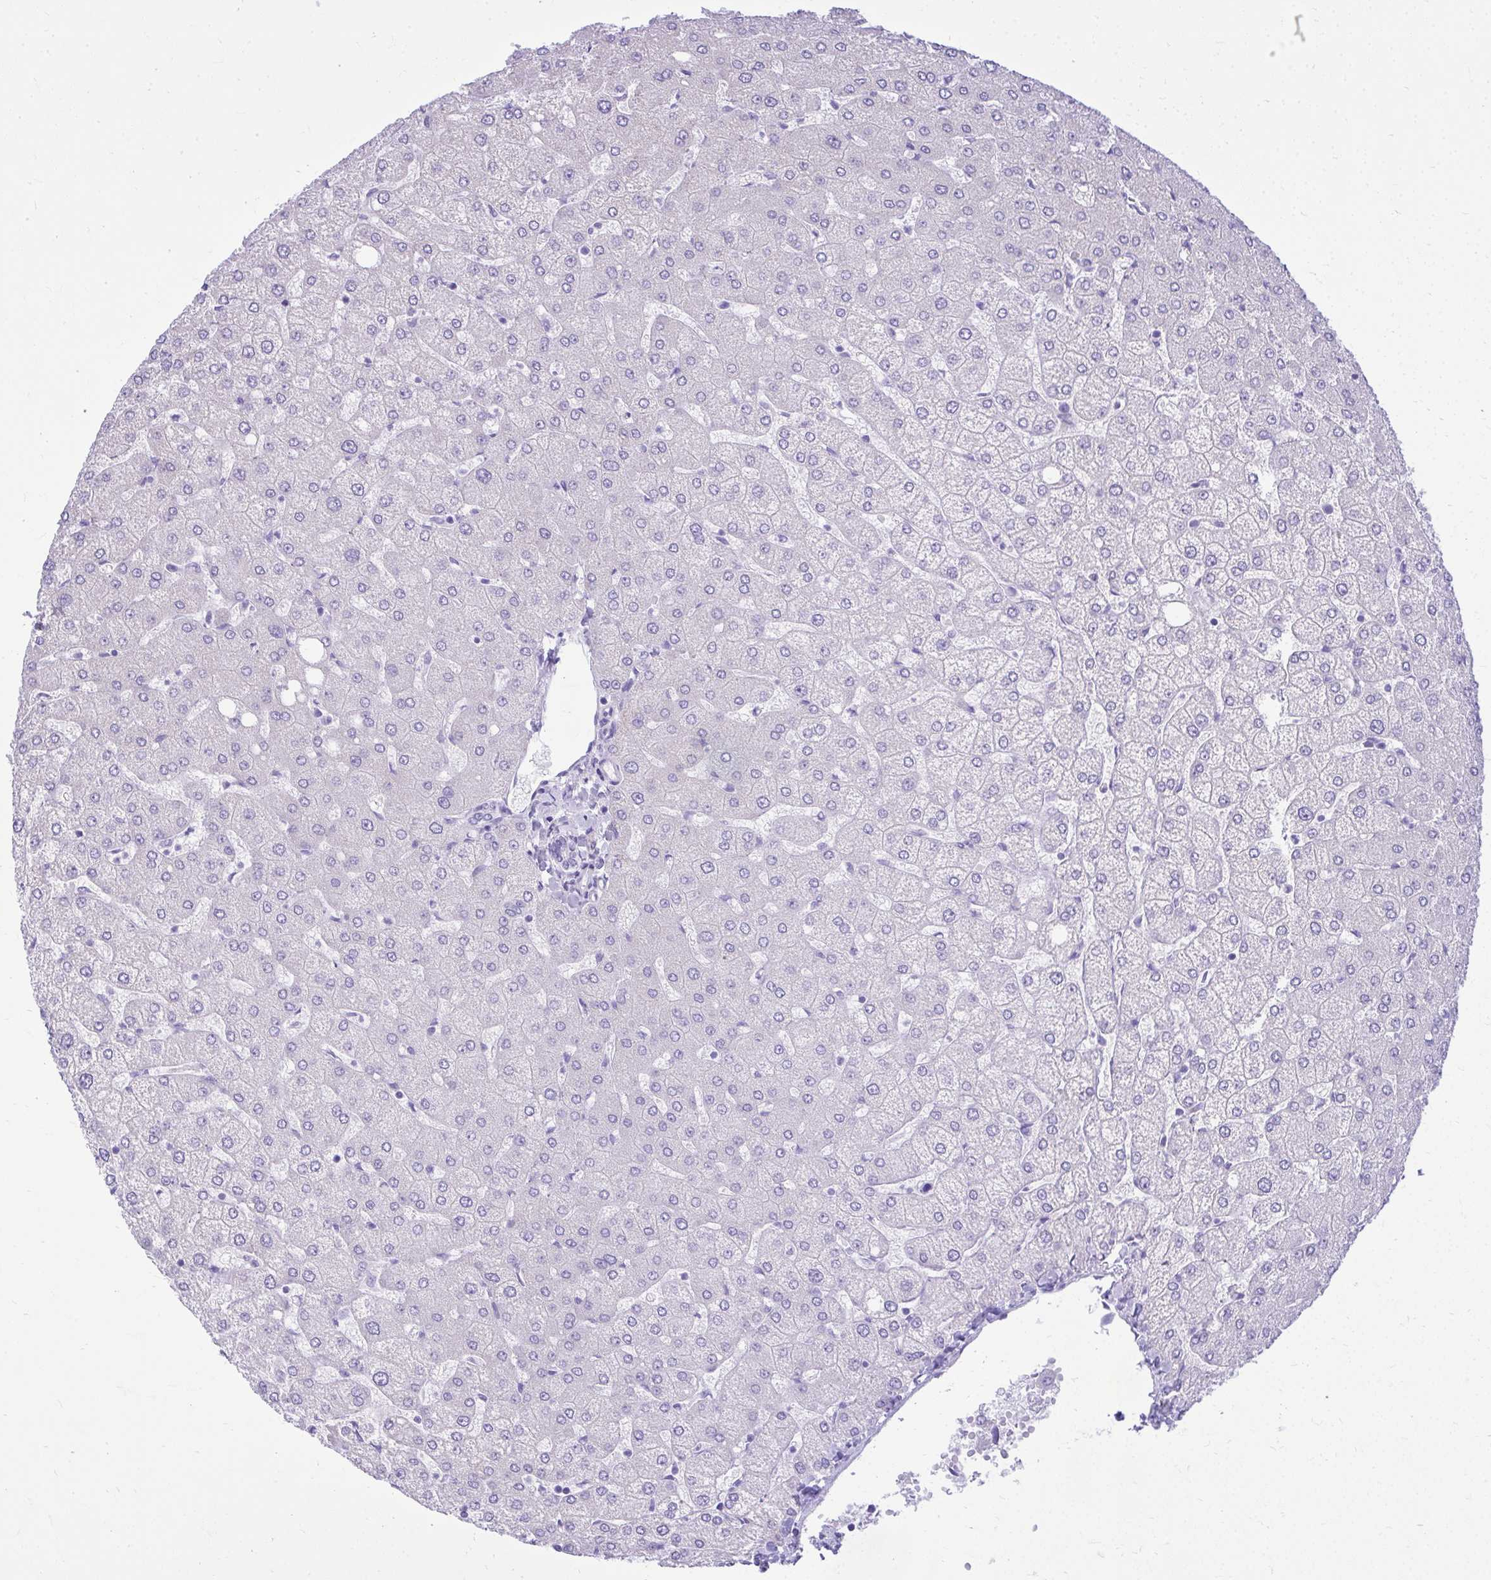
{"staining": {"intensity": "negative", "quantity": "none", "location": "none"}, "tissue": "liver", "cell_type": "Cholangiocytes", "image_type": "normal", "snomed": [{"axis": "morphology", "description": "Normal tissue, NOS"}, {"axis": "topography", "description": "Liver"}], "caption": "A micrograph of human liver is negative for staining in cholangiocytes. (DAB IHC, high magnification).", "gene": "RALYL", "patient": {"sex": "female", "age": 54}}